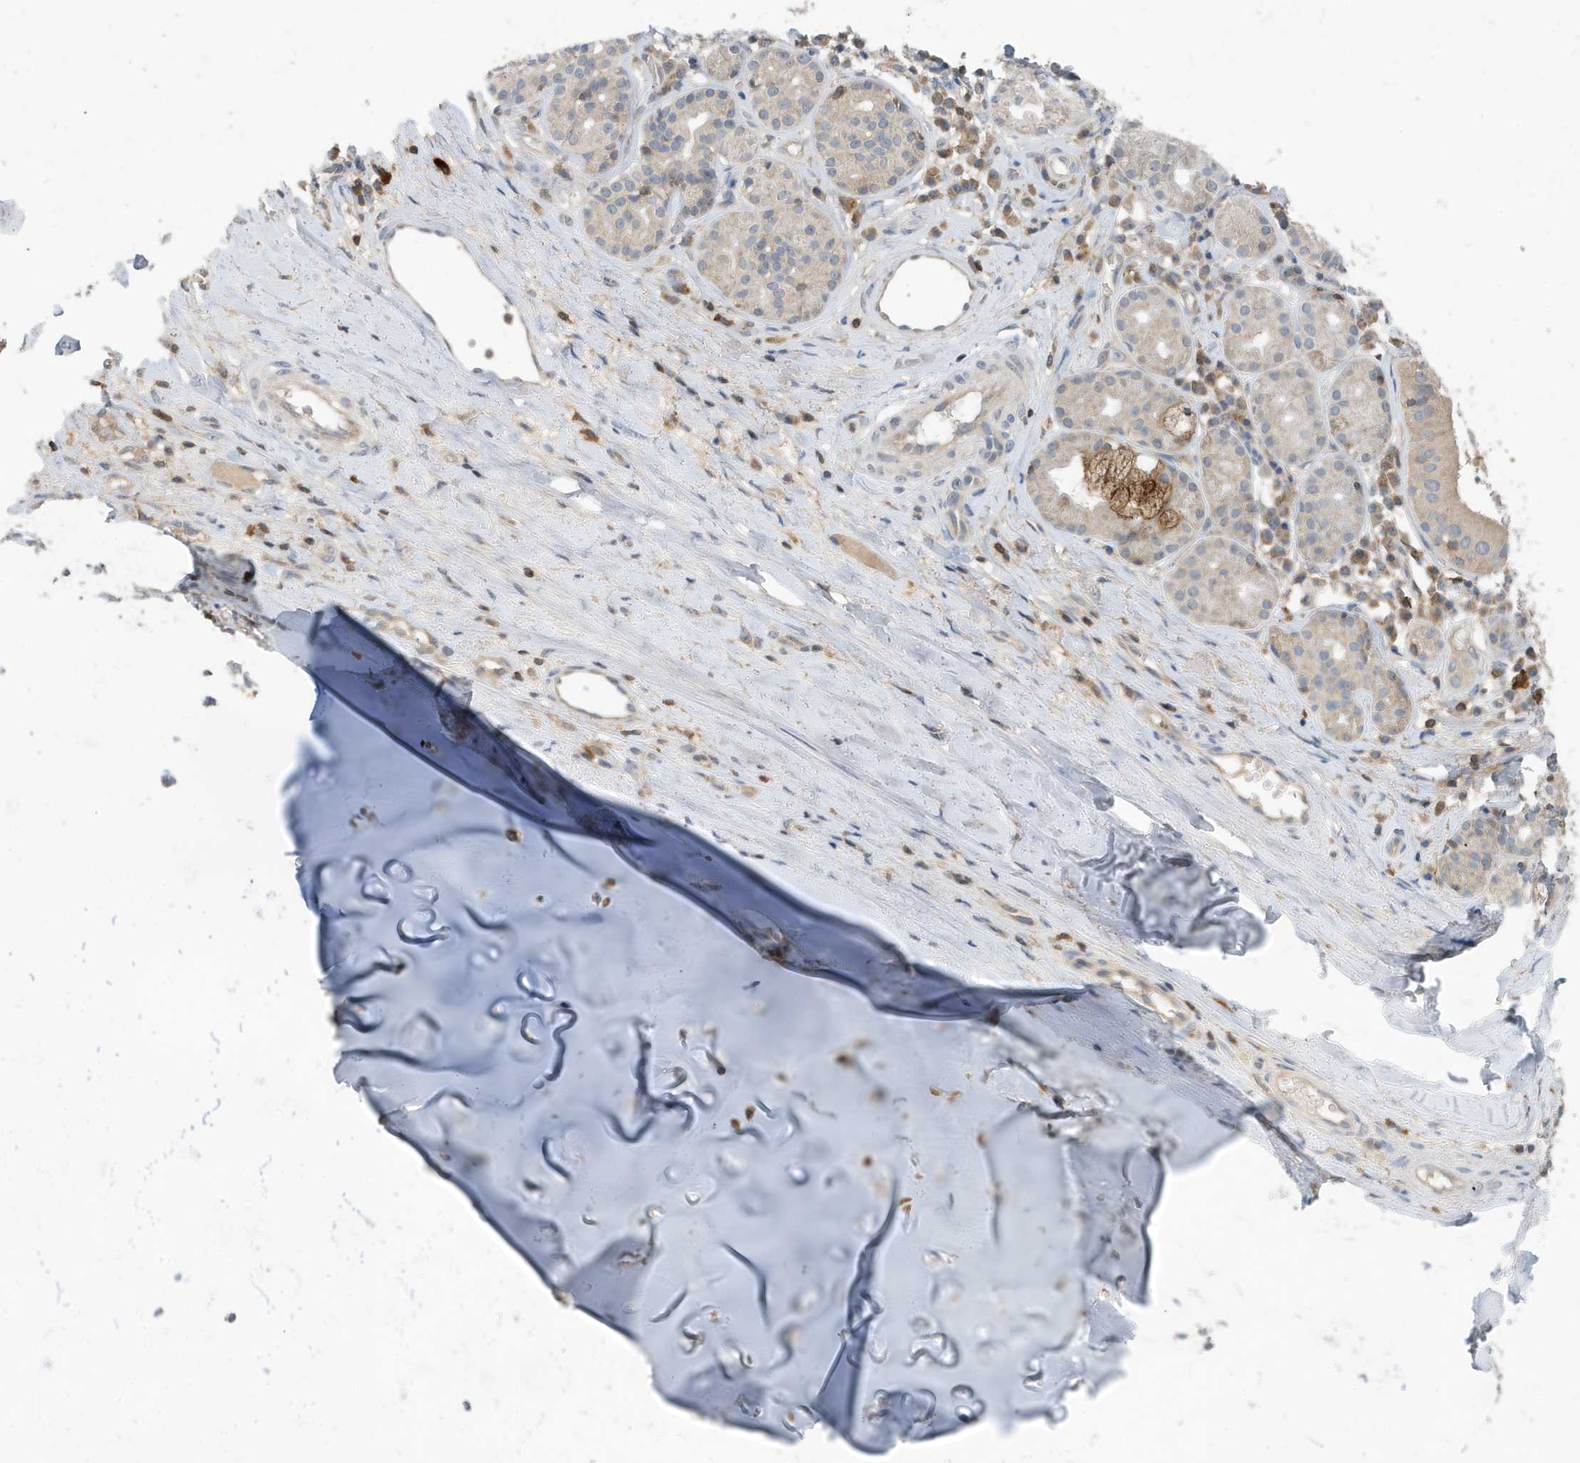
{"staining": {"intensity": "negative", "quantity": "none", "location": "none"}, "tissue": "adipose tissue", "cell_type": "Adipocytes", "image_type": "normal", "snomed": [{"axis": "morphology", "description": "Normal tissue, NOS"}, {"axis": "morphology", "description": "Basal cell carcinoma"}, {"axis": "topography", "description": "Cartilage tissue"}, {"axis": "topography", "description": "Nasopharynx"}, {"axis": "topography", "description": "Oral tissue"}], "caption": "Micrograph shows no significant protein staining in adipocytes of benign adipose tissue. Brightfield microscopy of immunohistochemistry (IHC) stained with DAB (brown) and hematoxylin (blue), captured at high magnification.", "gene": "NSUN3", "patient": {"sex": "female", "age": 77}}